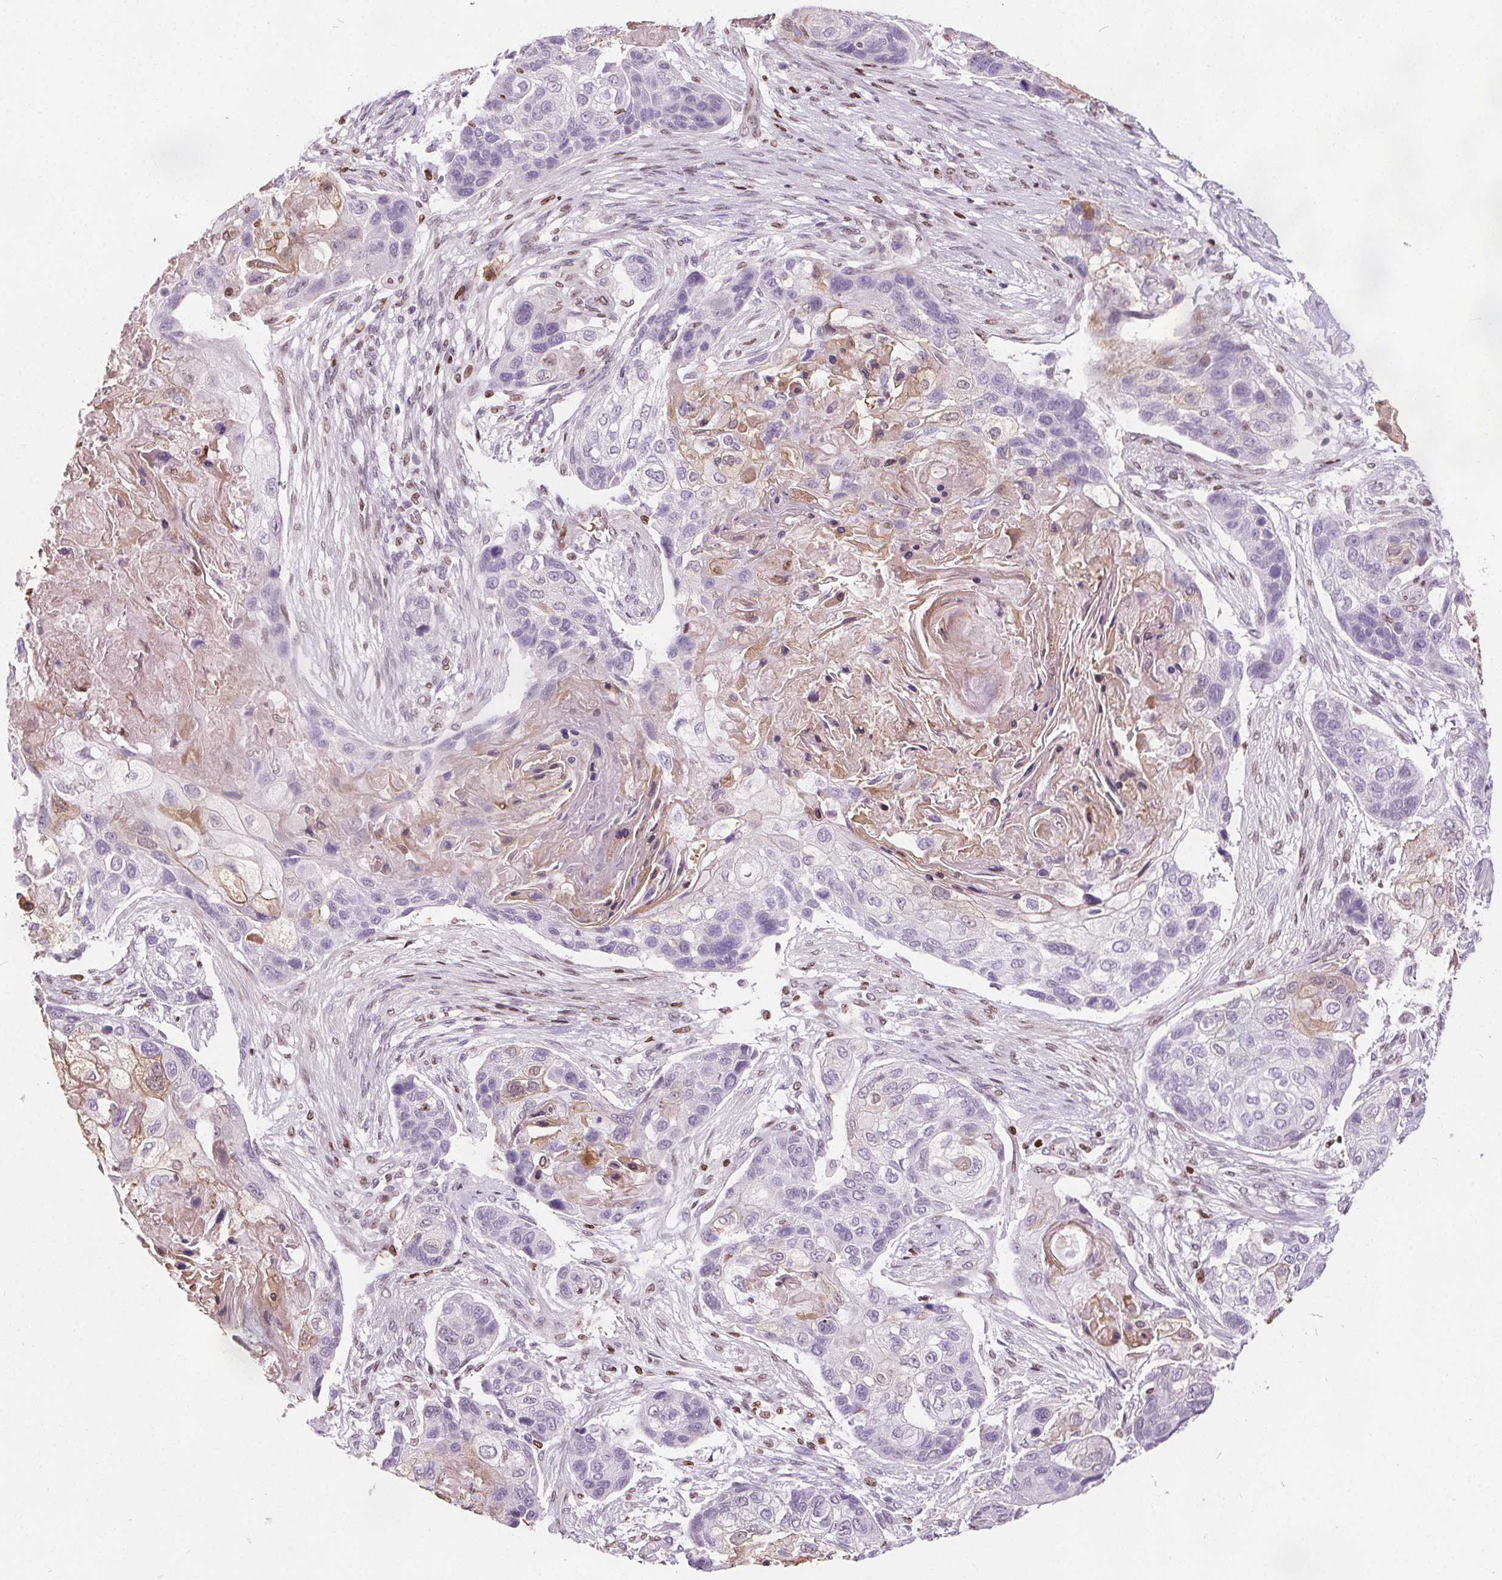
{"staining": {"intensity": "negative", "quantity": "none", "location": "none"}, "tissue": "lung cancer", "cell_type": "Tumor cells", "image_type": "cancer", "snomed": [{"axis": "morphology", "description": "Squamous cell carcinoma, NOS"}, {"axis": "topography", "description": "Lung"}], "caption": "Lung cancer (squamous cell carcinoma) was stained to show a protein in brown. There is no significant expression in tumor cells. Nuclei are stained in blue.", "gene": "ISLR2", "patient": {"sex": "male", "age": 69}}